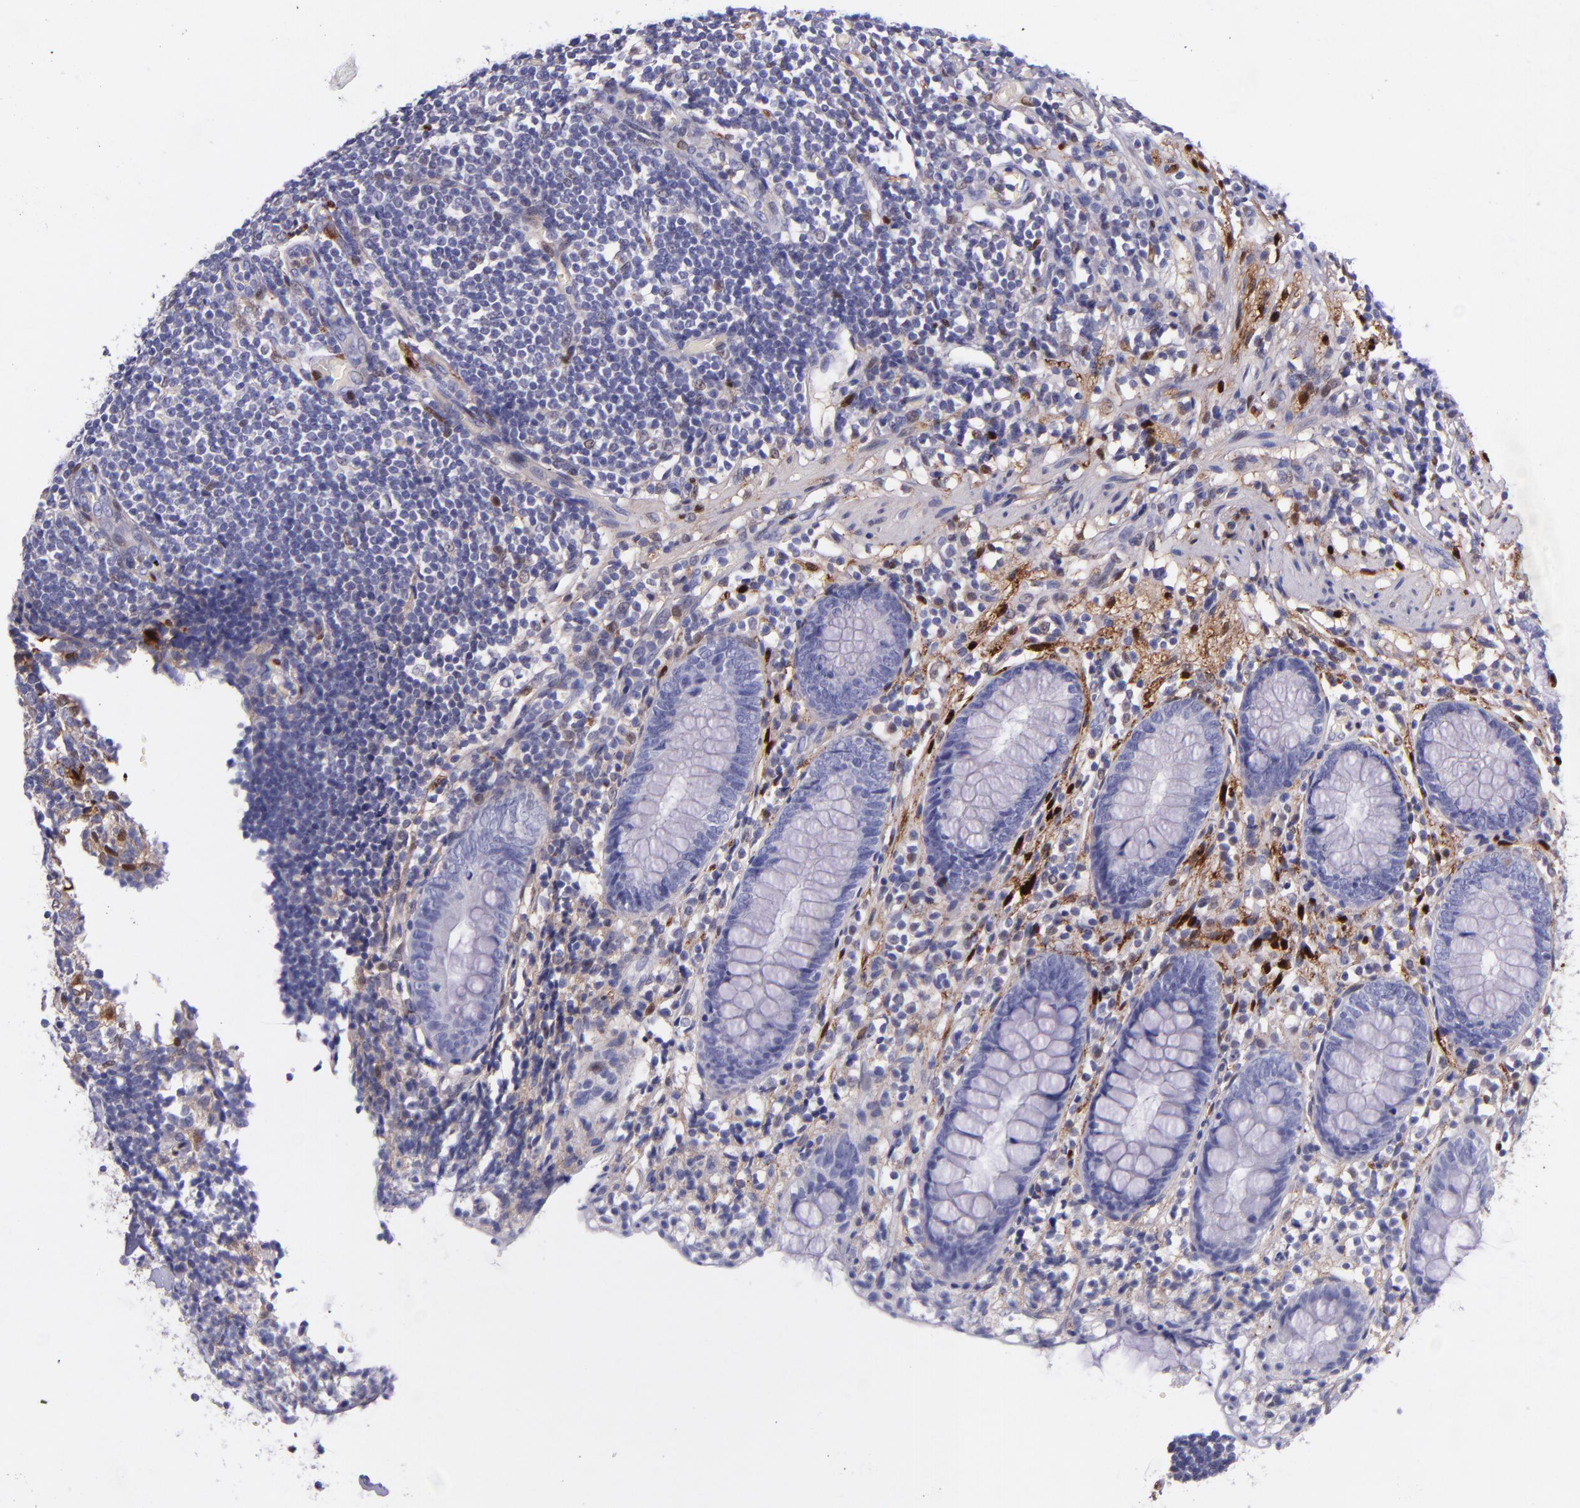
{"staining": {"intensity": "negative", "quantity": "none", "location": "none"}, "tissue": "appendix", "cell_type": "Glandular cells", "image_type": "normal", "snomed": [{"axis": "morphology", "description": "Normal tissue, NOS"}, {"axis": "topography", "description": "Appendix"}], "caption": "The micrograph displays no staining of glandular cells in benign appendix. (DAB (3,3'-diaminobenzidine) immunohistochemistry visualized using brightfield microscopy, high magnification).", "gene": "LGALS1", "patient": {"sex": "male", "age": 38}}